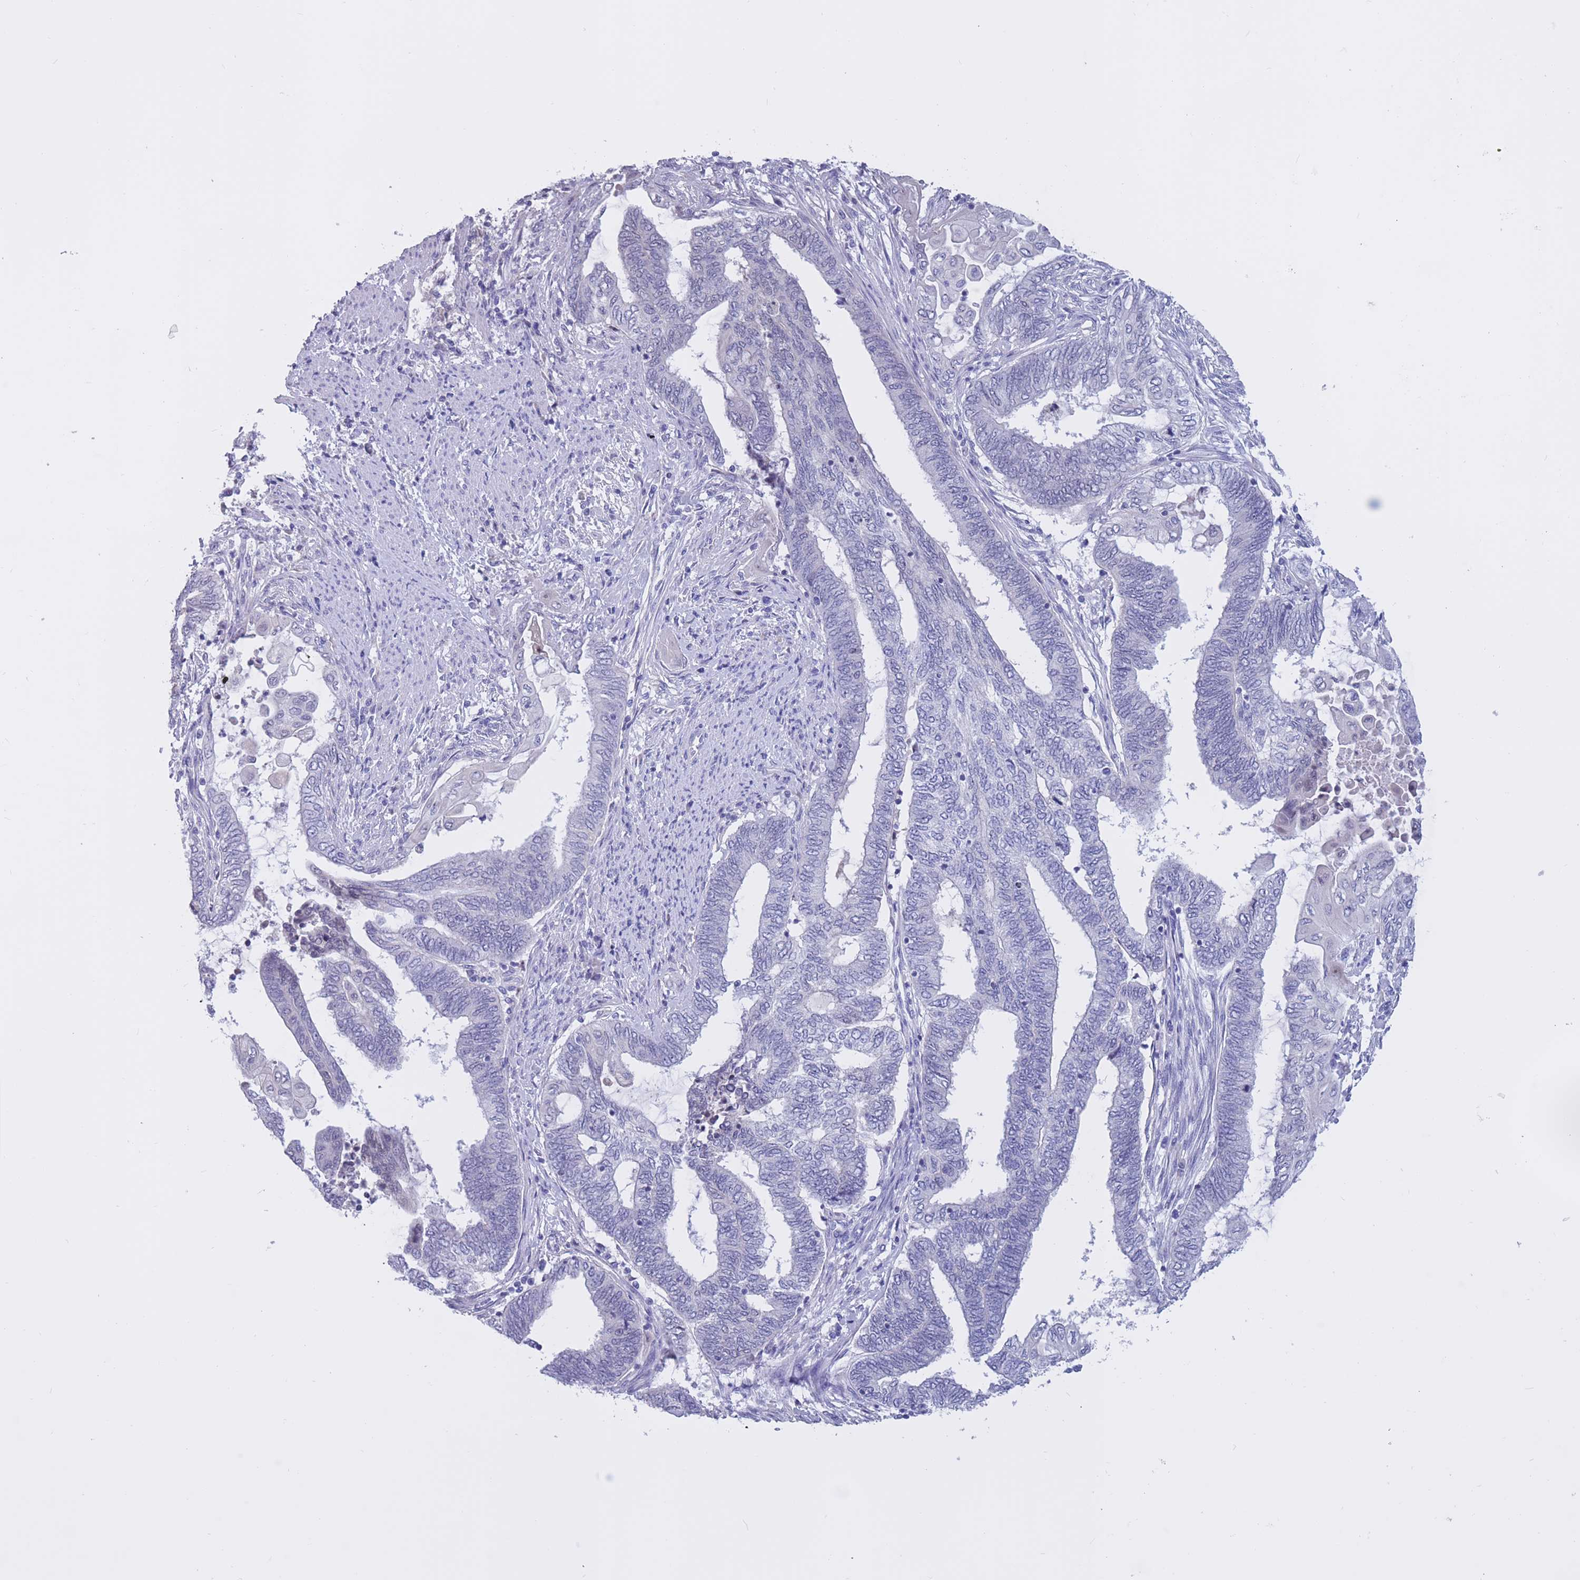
{"staining": {"intensity": "negative", "quantity": "none", "location": "none"}, "tissue": "endometrial cancer", "cell_type": "Tumor cells", "image_type": "cancer", "snomed": [{"axis": "morphology", "description": "Adenocarcinoma, NOS"}, {"axis": "topography", "description": "Uterus"}, {"axis": "topography", "description": "Endometrium"}], "caption": "The histopathology image demonstrates no significant positivity in tumor cells of adenocarcinoma (endometrial).", "gene": "BOP1", "patient": {"sex": "female", "age": 70}}